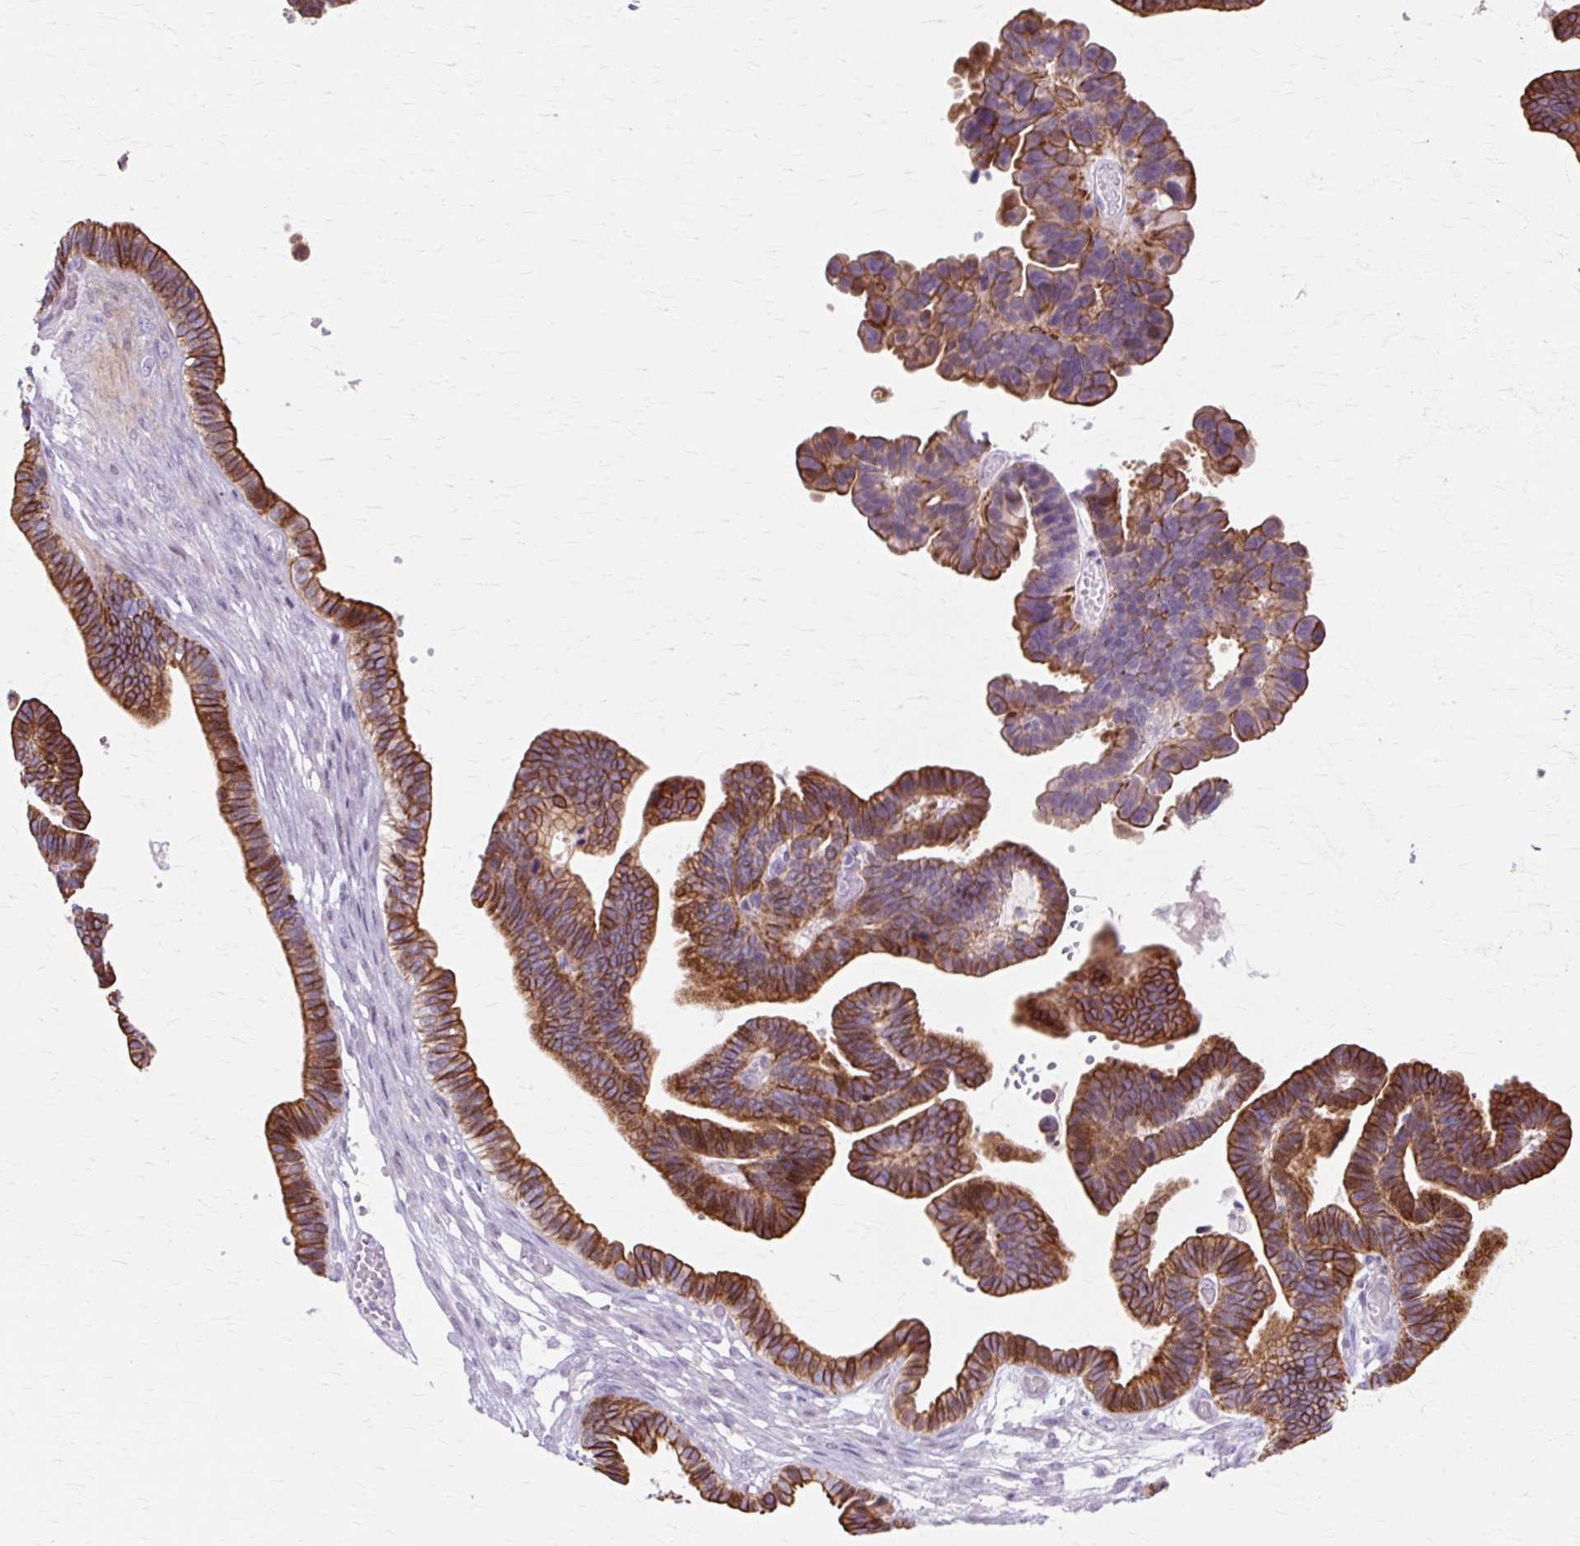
{"staining": {"intensity": "strong", "quantity": ">75%", "location": "cytoplasmic/membranous"}, "tissue": "ovarian cancer", "cell_type": "Tumor cells", "image_type": "cancer", "snomed": [{"axis": "morphology", "description": "Cystadenocarcinoma, serous, NOS"}, {"axis": "topography", "description": "Ovary"}], "caption": "An image showing strong cytoplasmic/membranous staining in about >75% of tumor cells in ovarian cancer, as visualized by brown immunohistochemical staining.", "gene": "IRX2", "patient": {"sex": "female", "age": 56}}